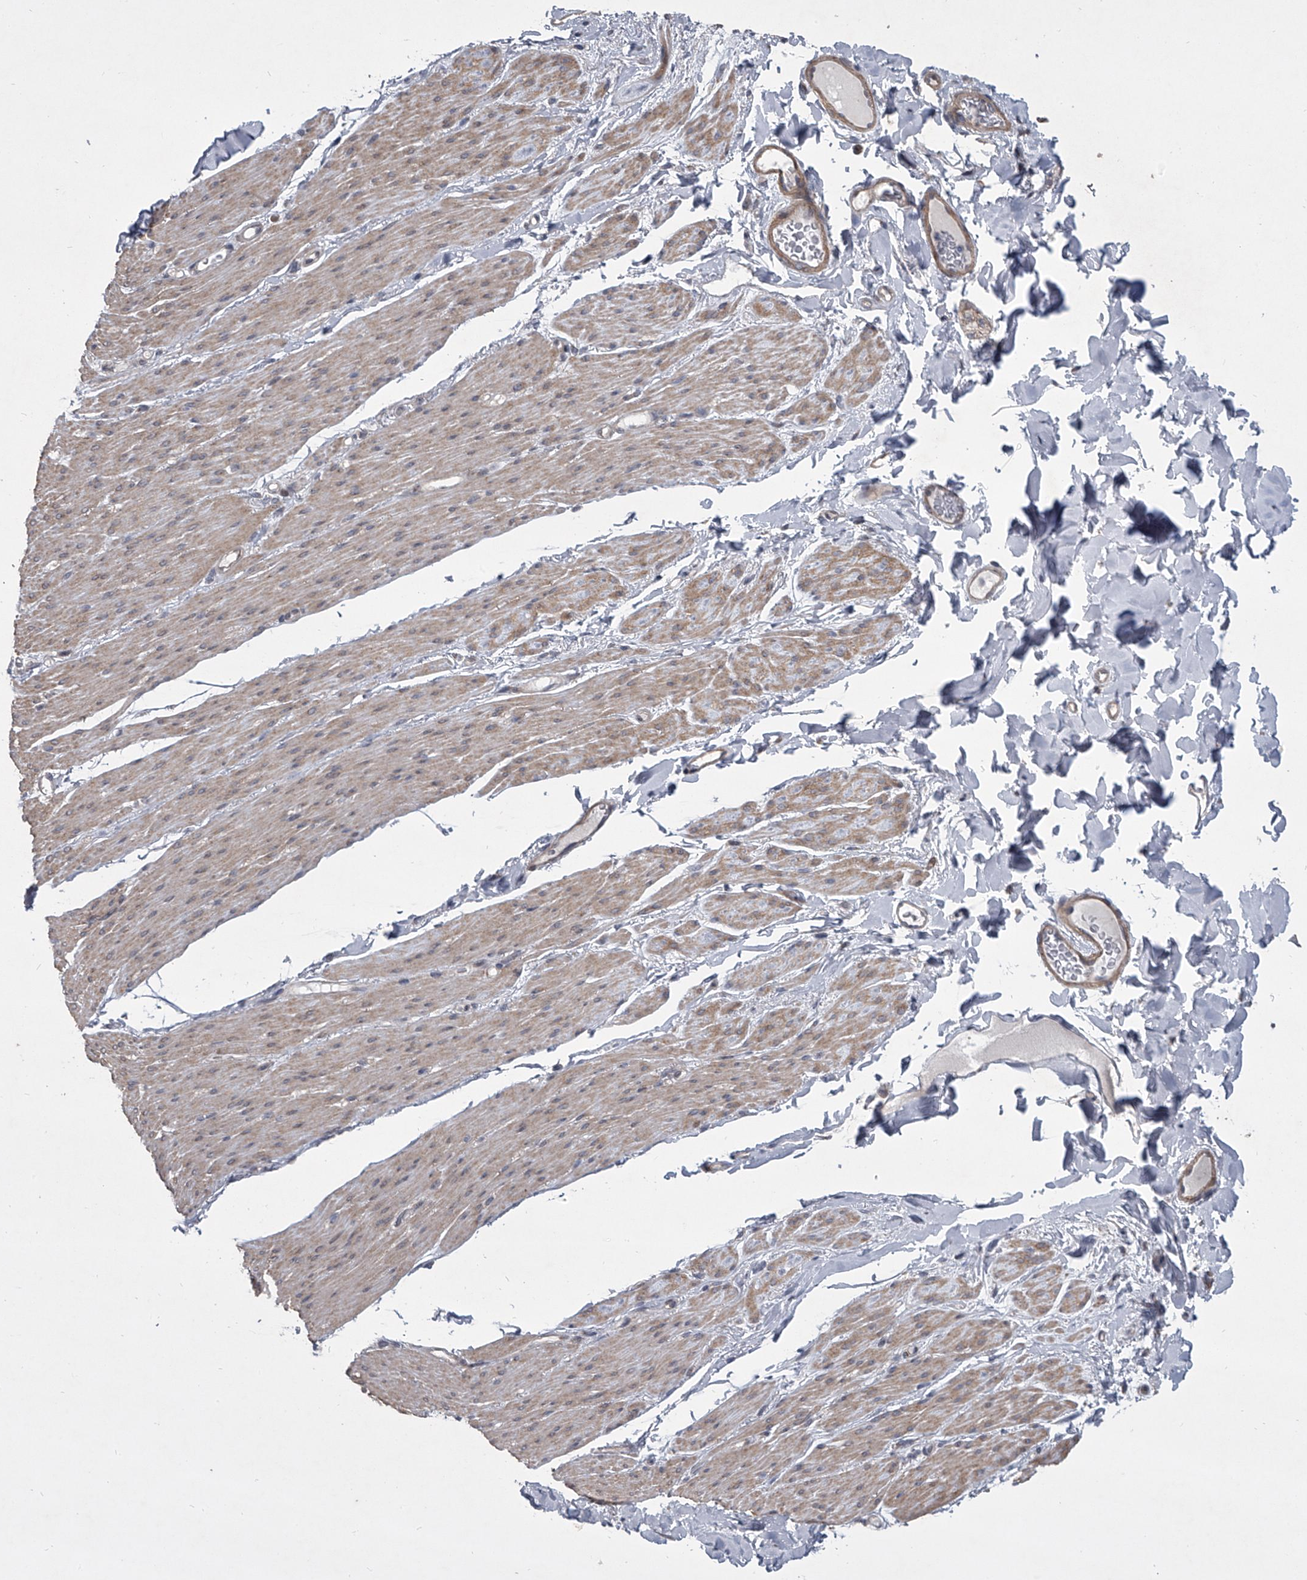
{"staining": {"intensity": "weak", "quantity": ">75%", "location": "cytoplasmic/membranous"}, "tissue": "smooth muscle", "cell_type": "Smooth muscle cells", "image_type": "normal", "snomed": [{"axis": "morphology", "description": "Normal tissue, NOS"}, {"axis": "topography", "description": "Colon"}, {"axis": "topography", "description": "Peripheral nerve tissue"}], "caption": "This is a photomicrograph of immunohistochemistry (IHC) staining of unremarkable smooth muscle, which shows weak expression in the cytoplasmic/membranous of smooth muscle cells.", "gene": "HEATR6", "patient": {"sex": "female", "age": 61}}